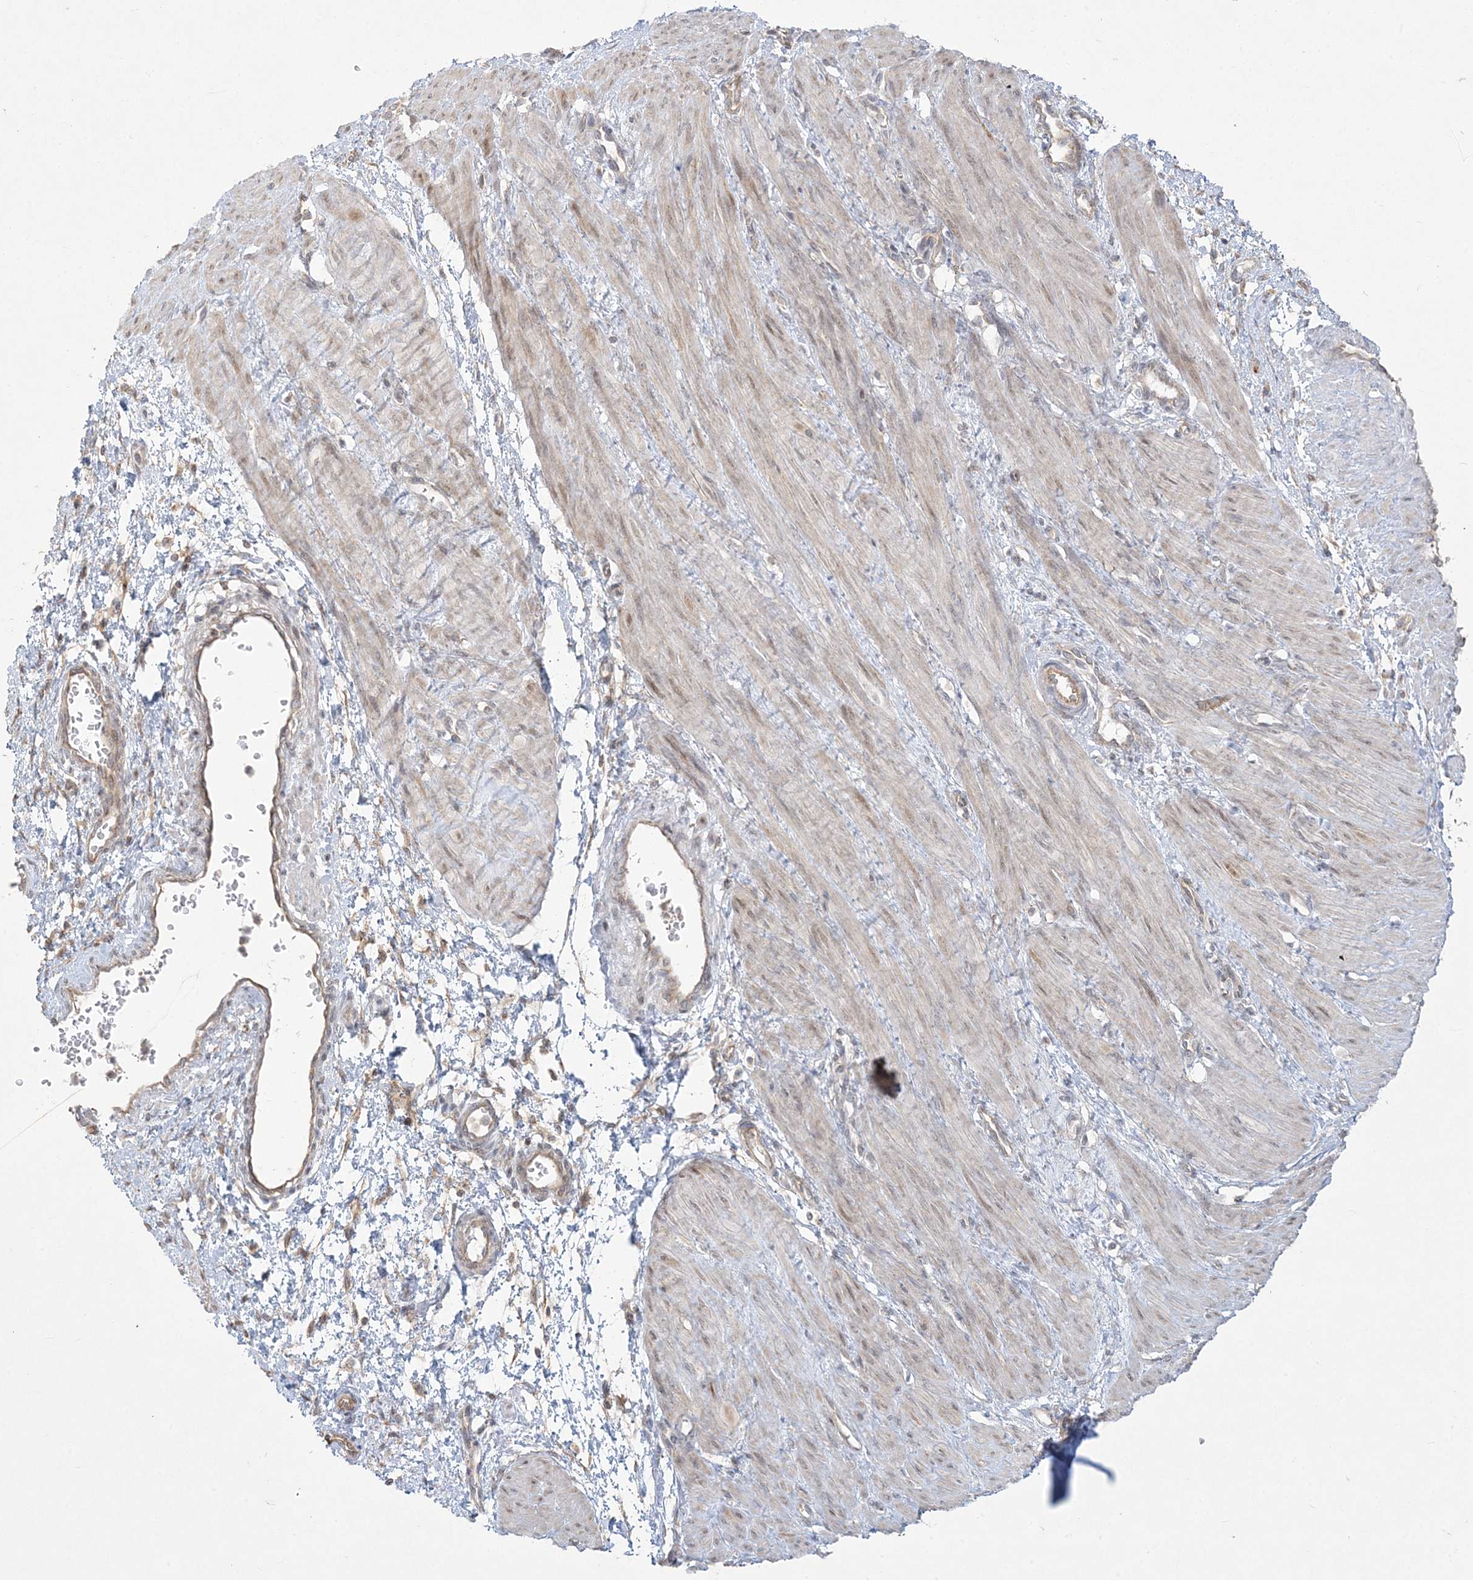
{"staining": {"intensity": "weak", "quantity": "25%-75%", "location": "cytoplasmic/membranous"}, "tissue": "smooth muscle", "cell_type": "Smooth muscle cells", "image_type": "normal", "snomed": [{"axis": "morphology", "description": "Normal tissue, NOS"}, {"axis": "topography", "description": "Endometrium"}], "caption": "High-power microscopy captured an immunohistochemistry (IHC) micrograph of normal smooth muscle, revealing weak cytoplasmic/membranous expression in about 25%-75% of smooth muscle cells. (DAB (3,3'-diaminobenzidine) IHC with brightfield microscopy, high magnification).", "gene": "ZC3H6", "patient": {"sex": "female", "age": 33}}